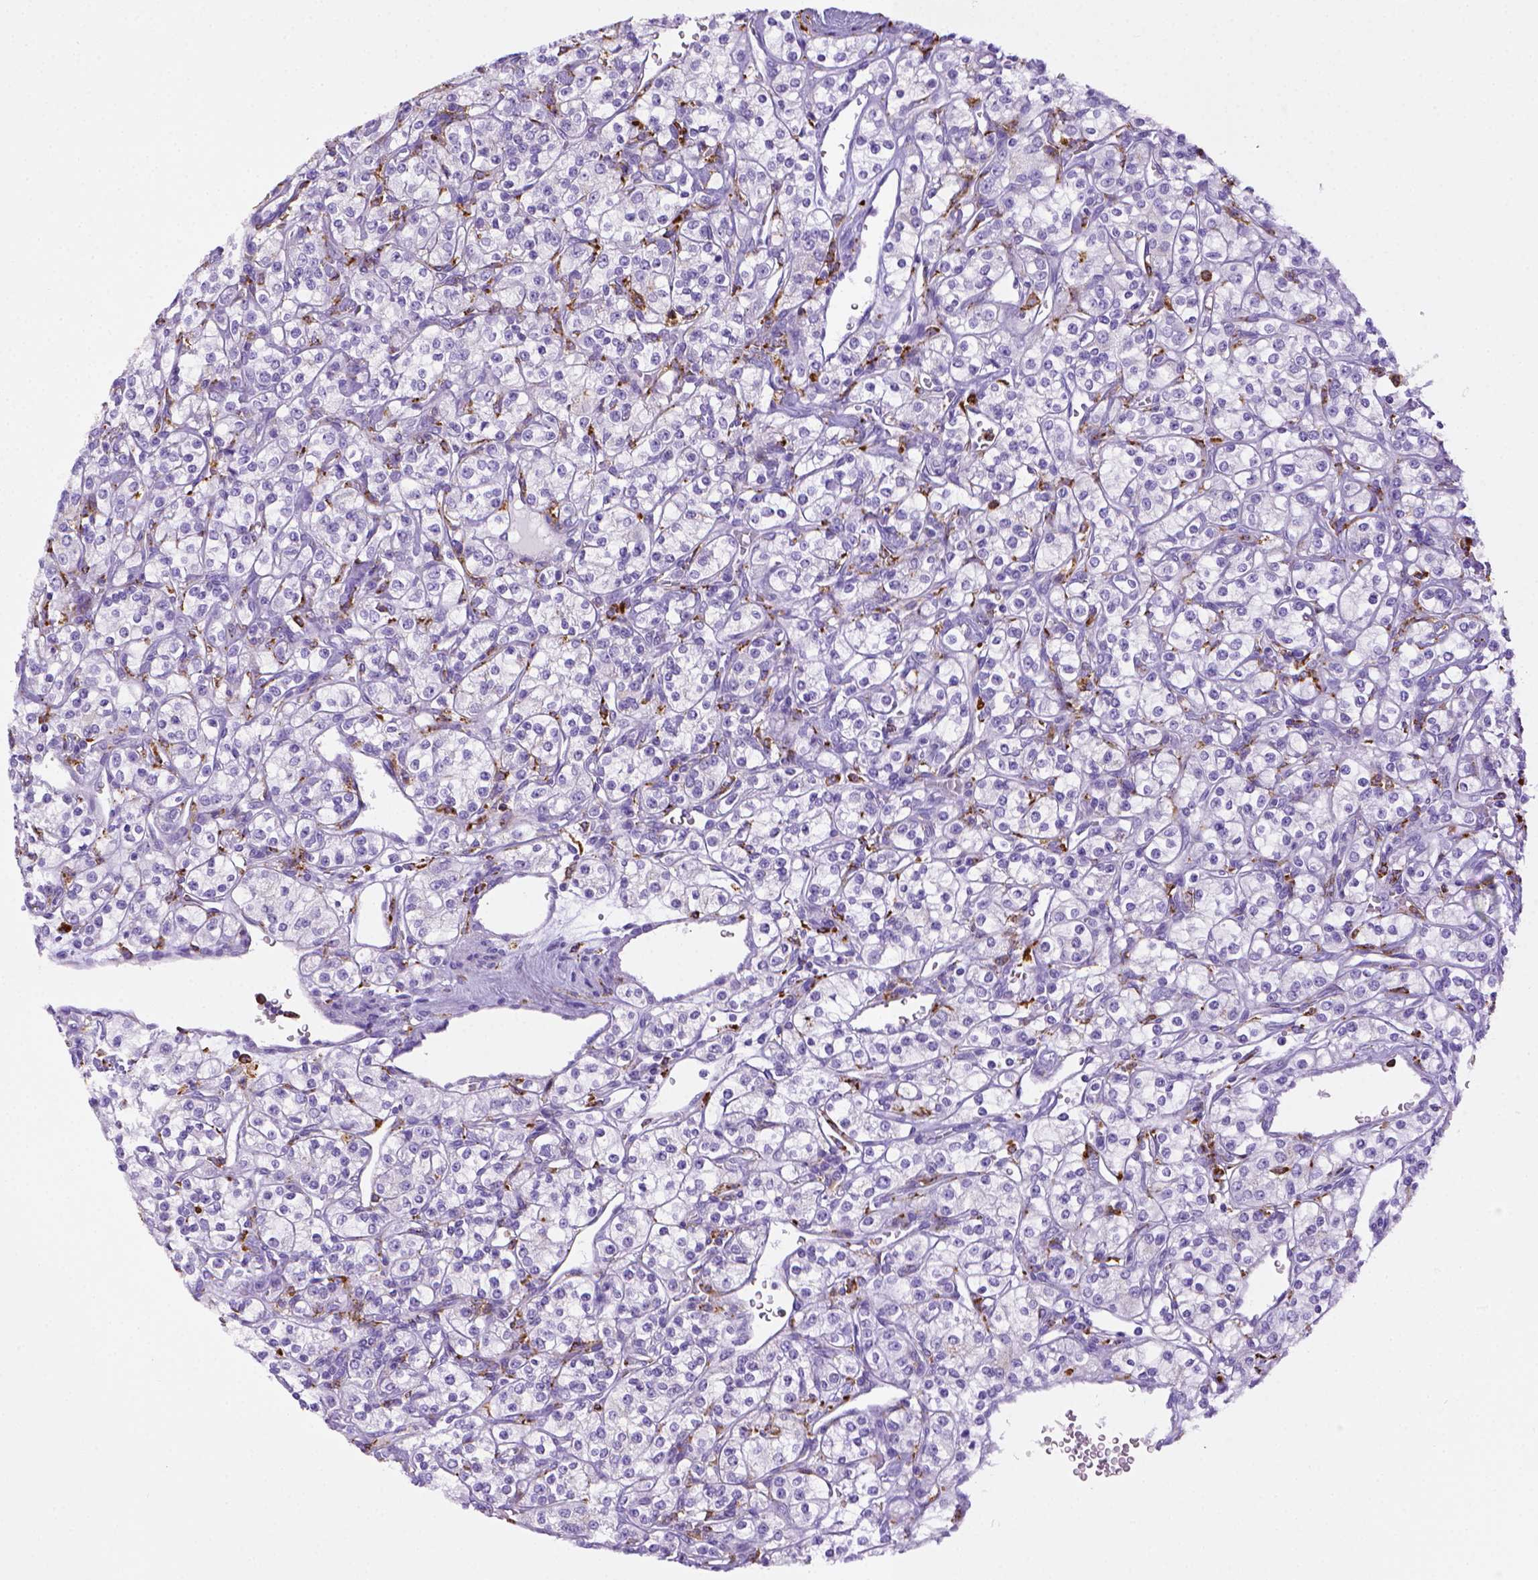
{"staining": {"intensity": "negative", "quantity": "none", "location": "none"}, "tissue": "renal cancer", "cell_type": "Tumor cells", "image_type": "cancer", "snomed": [{"axis": "morphology", "description": "Adenocarcinoma, NOS"}, {"axis": "topography", "description": "Kidney"}], "caption": "Human renal cancer stained for a protein using IHC exhibits no staining in tumor cells.", "gene": "CD68", "patient": {"sex": "male", "age": 77}}